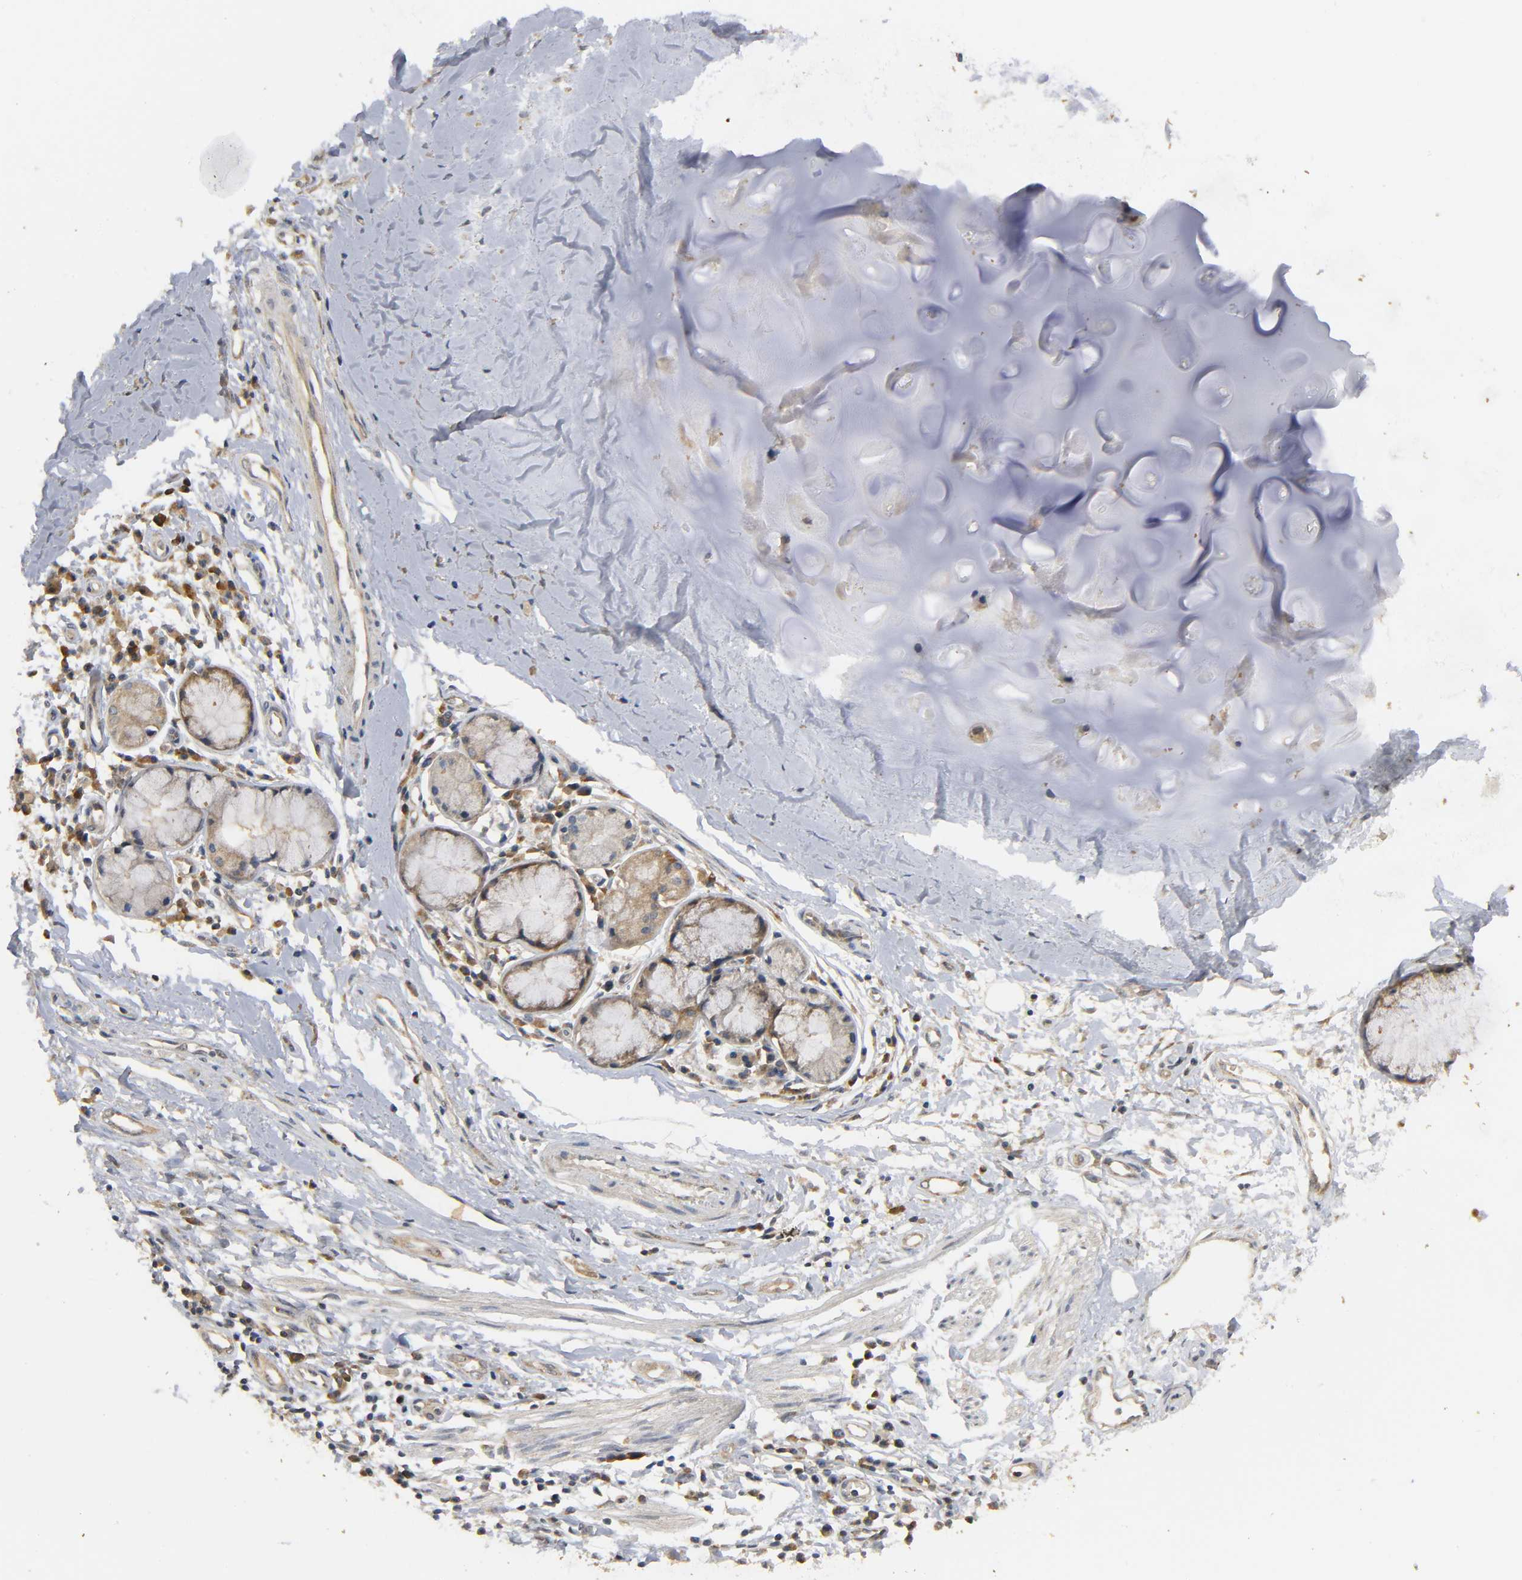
{"staining": {"intensity": "weak", "quantity": ">75%", "location": "cytoplasmic/membranous"}, "tissue": "adipose tissue", "cell_type": "Adipocytes", "image_type": "normal", "snomed": [{"axis": "morphology", "description": "Normal tissue, NOS"}, {"axis": "morphology", "description": "Adenocarcinoma, NOS"}, {"axis": "topography", "description": "Cartilage tissue"}, {"axis": "topography", "description": "Bronchus"}, {"axis": "topography", "description": "Lung"}], "caption": "There is low levels of weak cytoplasmic/membranous expression in adipocytes of normal adipose tissue, as demonstrated by immunohistochemical staining (brown color).", "gene": "MAPK8", "patient": {"sex": "female", "age": 67}}